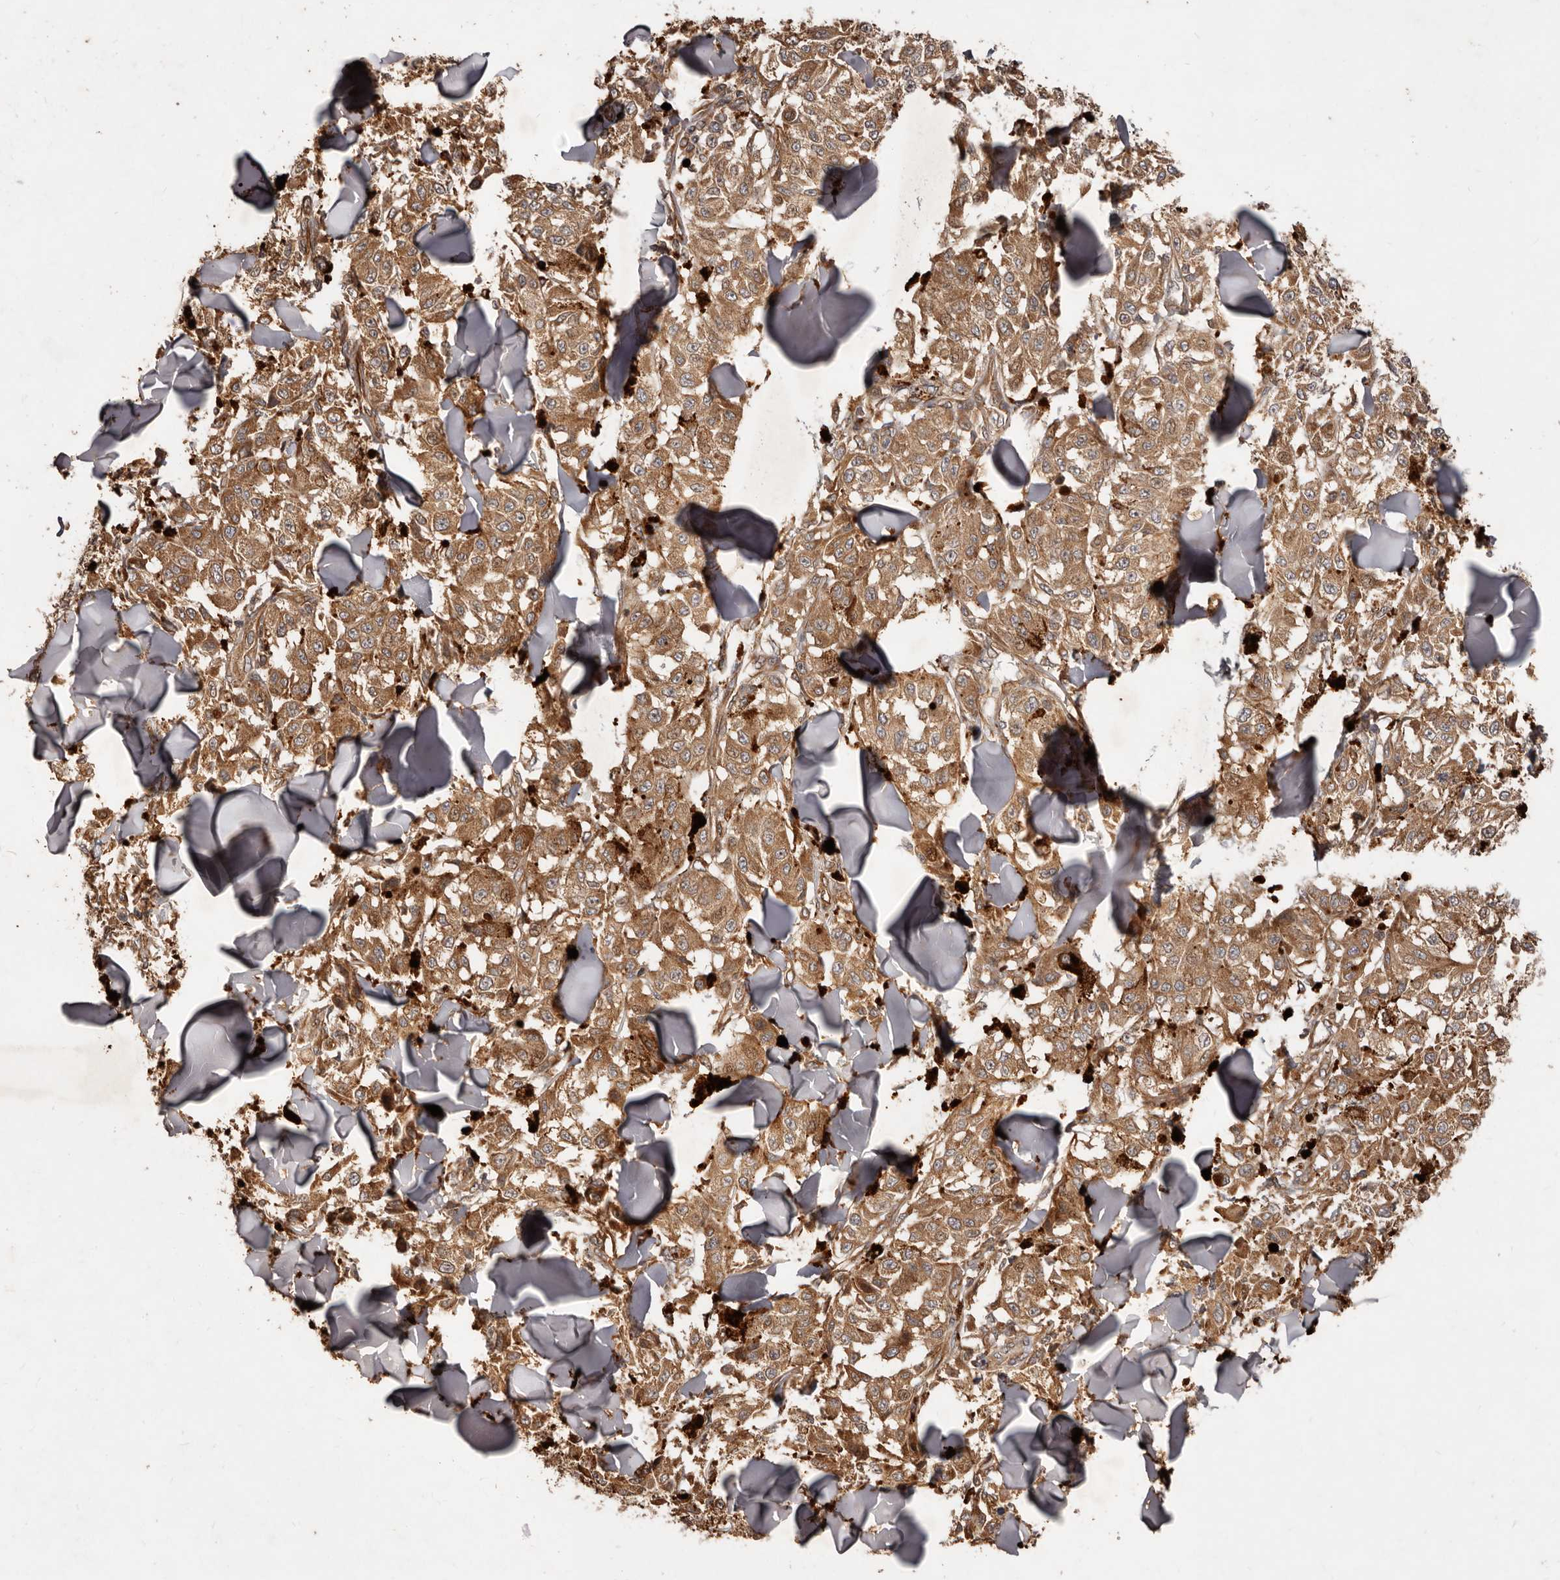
{"staining": {"intensity": "moderate", "quantity": ">75%", "location": "cytoplasmic/membranous"}, "tissue": "melanoma", "cell_type": "Tumor cells", "image_type": "cancer", "snomed": [{"axis": "morphology", "description": "Malignant melanoma, NOS"}, {"axis": "topography", "description": "Skin"}], "caption": "Human melanoma stained for a protein (brown) shows moderate cytoplasmic/membranous positive staining in approximately >75% of tumor cells.", "gene": "STK36", "patient": {"sex": "female", "age": 64}}